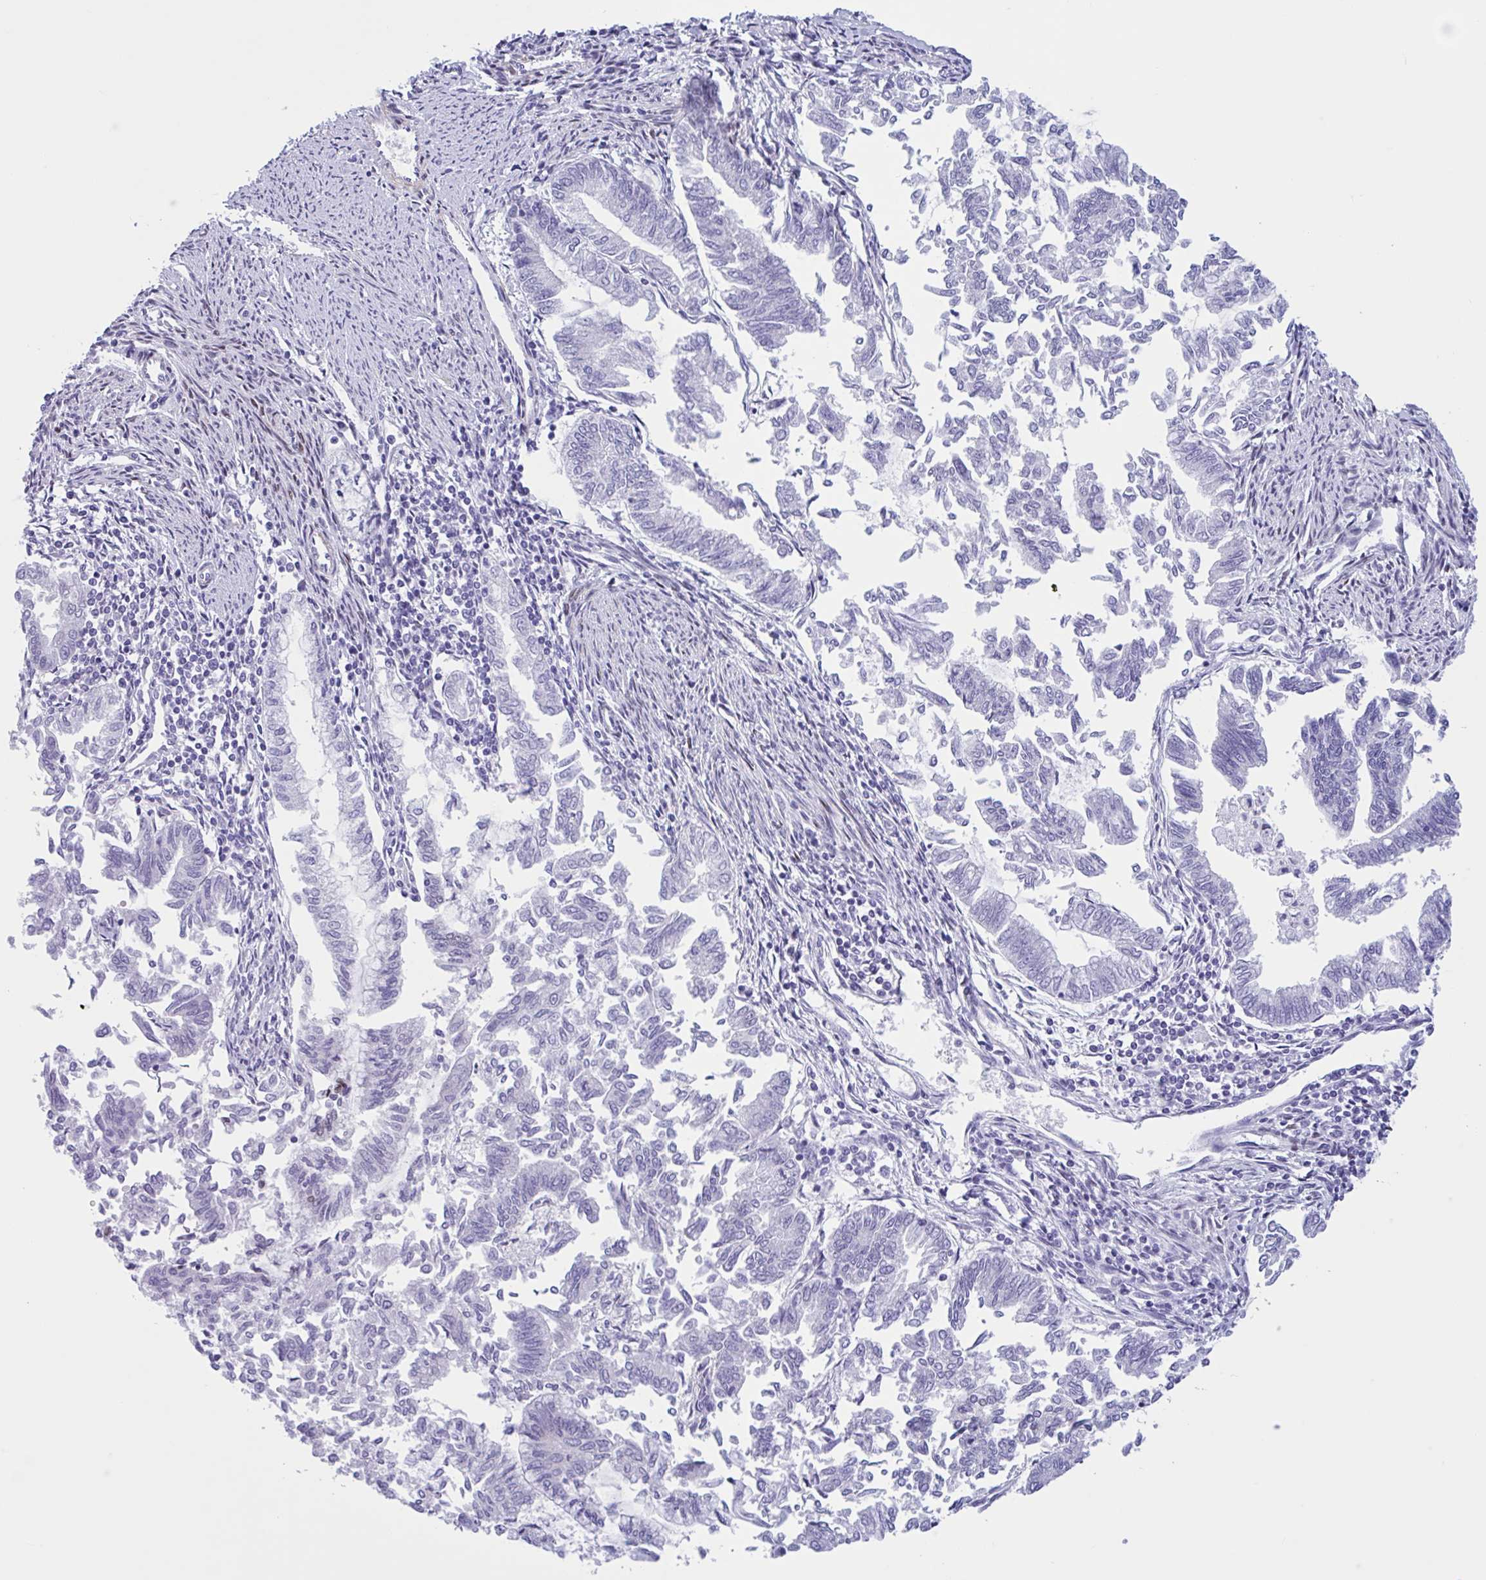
{"staining": {"intensity": "negative", "quantity": "none", "location": "none"}, "tissue": "endometrial cancer", "cell_type": "Tumor cells", "image_type": "cancer", "snomed": [{"axis": "morphology", "description": "Adenocarcinoma, NOS"}, {"axis": "topography", "description": "Endometrium"}], "caption": "DAB (3,3'-diaminobenzidine) immunohistochemical staining of endometrial adenocarcinoma exhibits no significant expression in tumor cells.", "gene": "AHCYL2", "patient": {"sex": "female", "age": 79}}